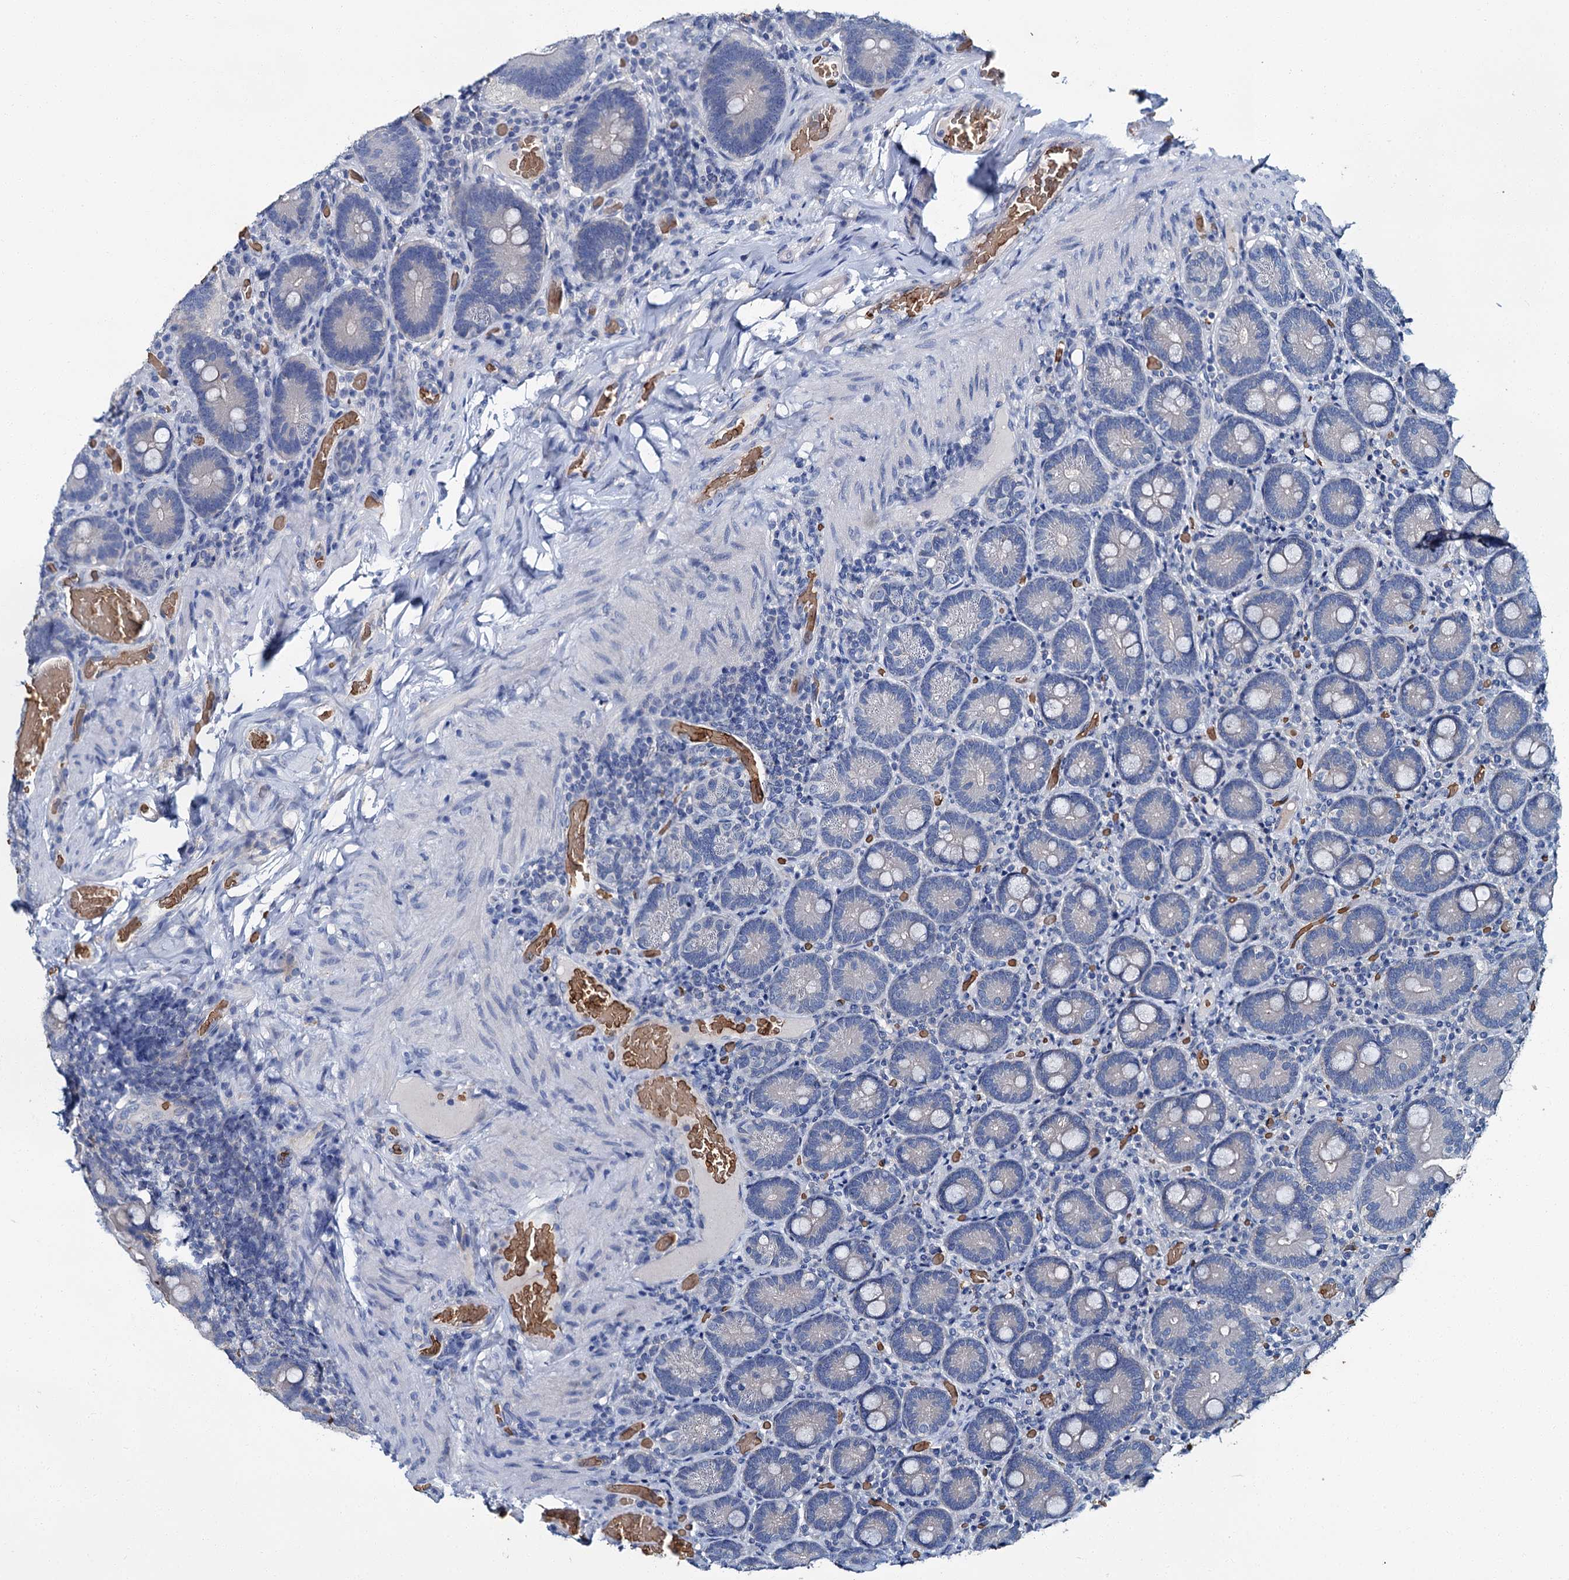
{"staining": {"intensity": "negative", "quantity": "none", "location": "none"}, "tissue": "duodenum", "cell_type": "Glandular cells", "image_type": "normal", "snomed": [{"axis": "morphology", "description": "Normal tissue, NOS"}, {"axis": "topography", "description": "Duodenum"}], "caption": "Immunohistochemistry (IHC) micrograph of benign duodenum: duodenum stained with DAB shows no significant protein staining in glandular cells.", "gene": "ATG2A", "patient": {"sex": "female", "age": 62}}